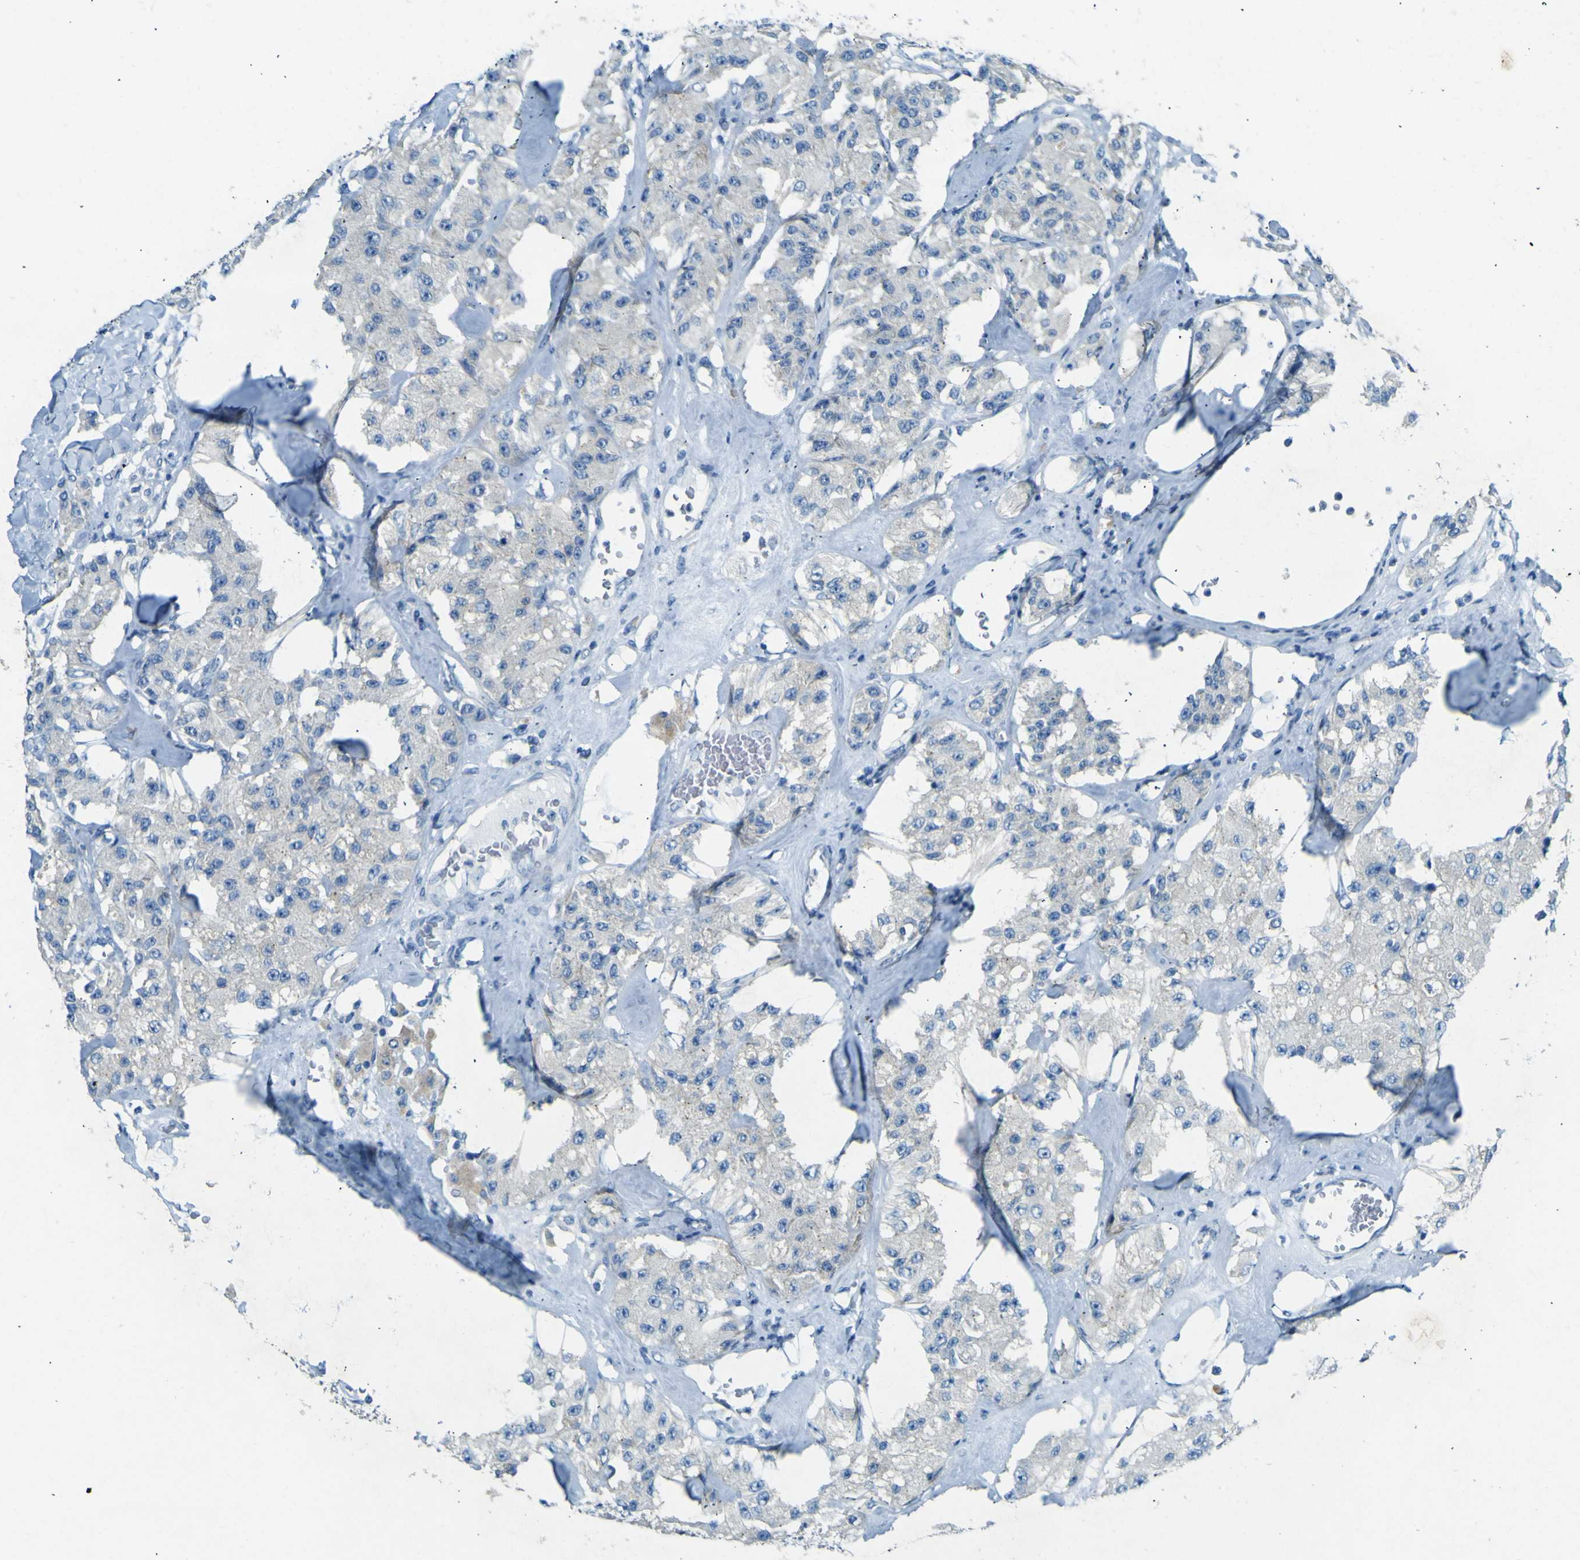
{"staining": {"intensity": "negative", "quantity": "none", "location": "none"}, "tissue": "carcinoid", "cell_type": "Tumor cells", "image_type": "cancer", "snomed": [{"axis": "morphology", "description": "Carcinoid, malignant, NOS"}, {"axis": "topography", "description": "Pancreas"}], "caption": "Tumor cells show no significant protein staining in carcinoid.", "gene": "SORCS1", "patient": {"sex": "male", "age": 41}}